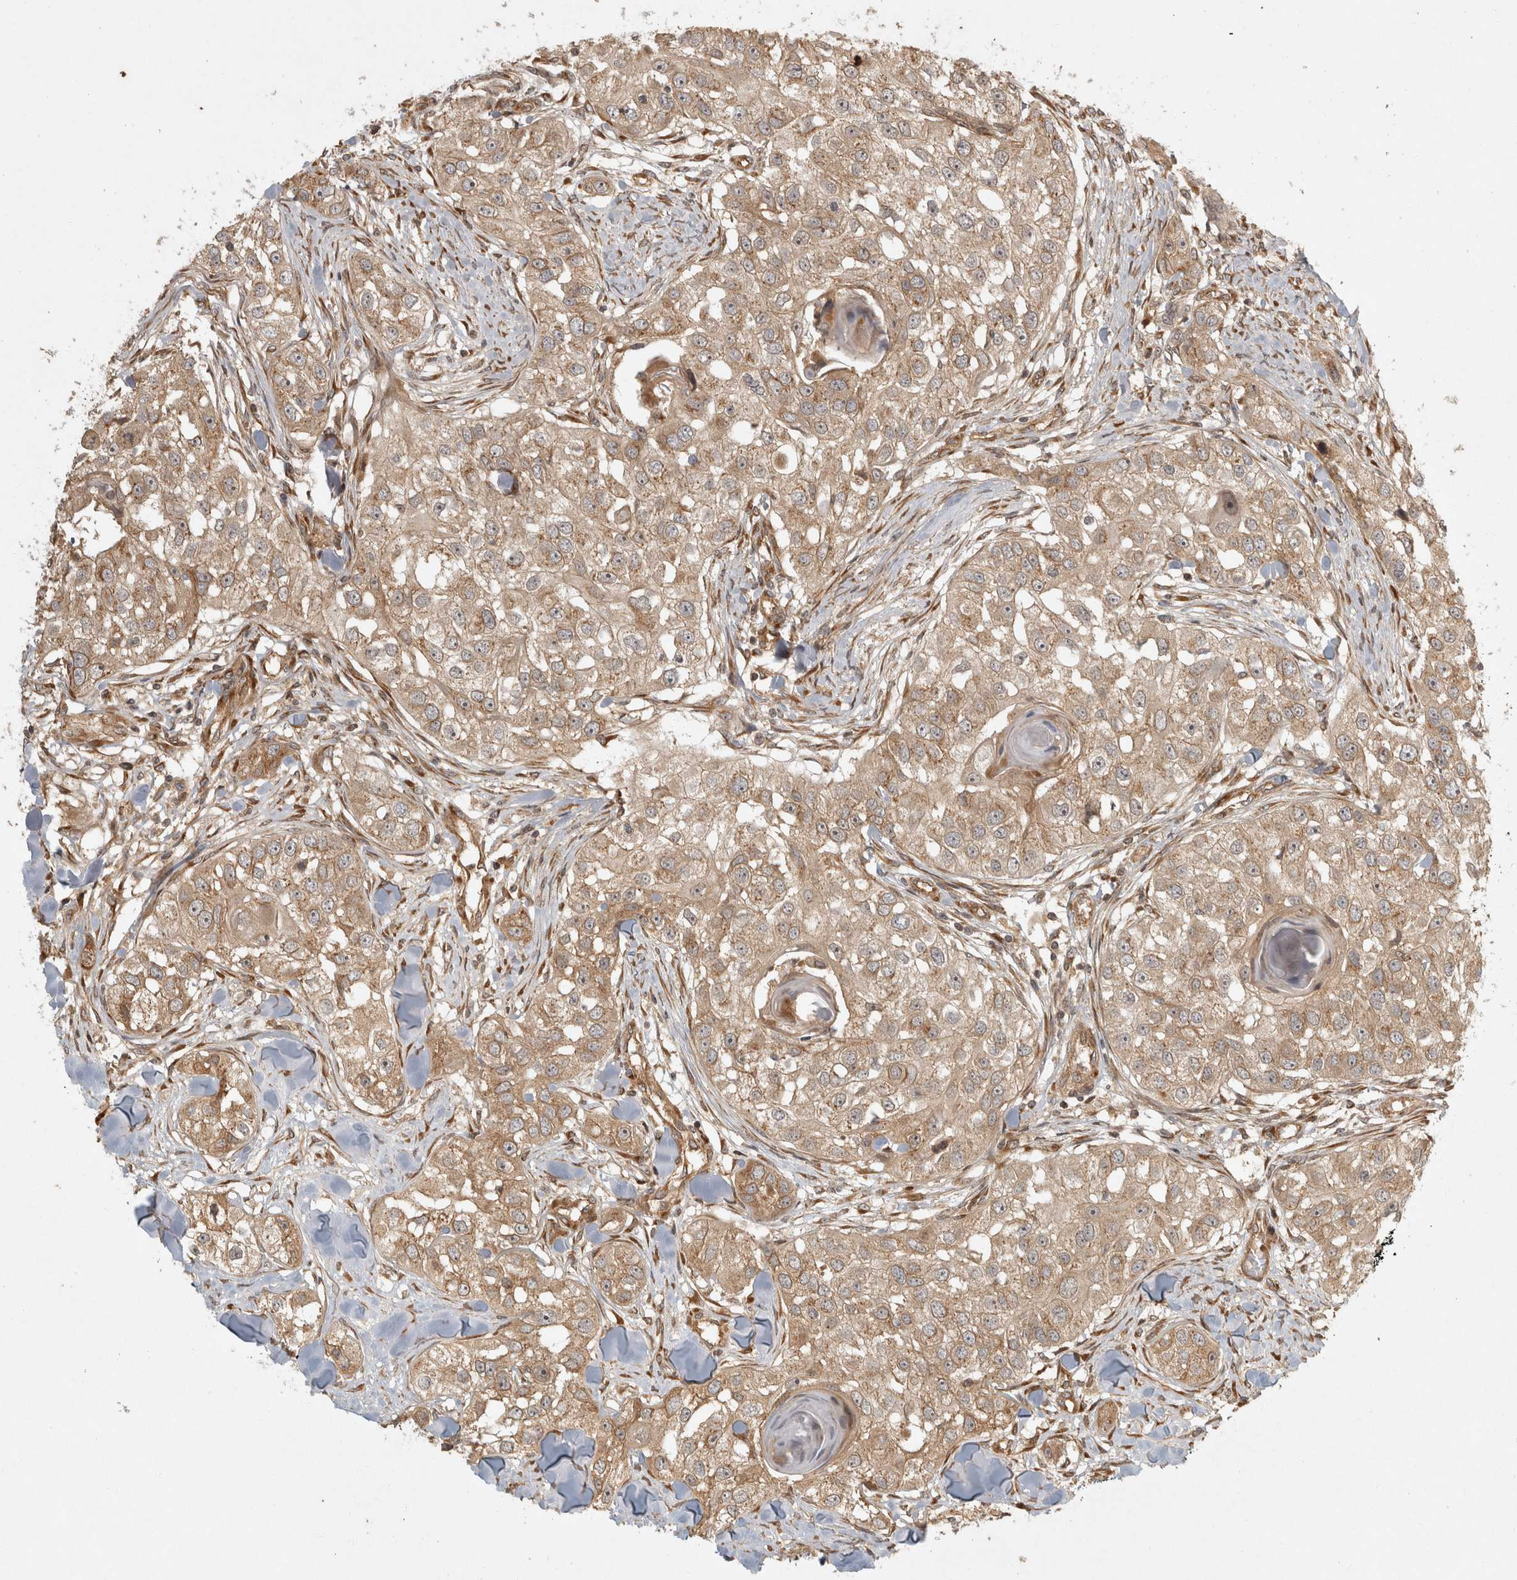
{"staining": {"intensity": "moderate", "quantity": ">75%", "location": "cytoplasmic/membranous"}, "tissue": "head and neck cancer", "cell_type": "Tumor cells", "image_type": "cancer", "snomed": [{"axis": "morphology", "description": "Normal tissue, NOS"}, {"axis": "morphology", "description": "Squamous cell carcinoma, NOS"}, {"axis": "topography", "description": "Skeletal muscle"}, {"axis": "topography", "description": "Head-Neck"}], "caption": "Immunohistochemical staining of head and neck squamous cell carcinoma reveals medium levels of moderate cytoplasmic/membranous positivity in approximately >75% of tumor cells.", "gene": "CAMSAP2", "patient": {"sex": "male", "age": 51}}